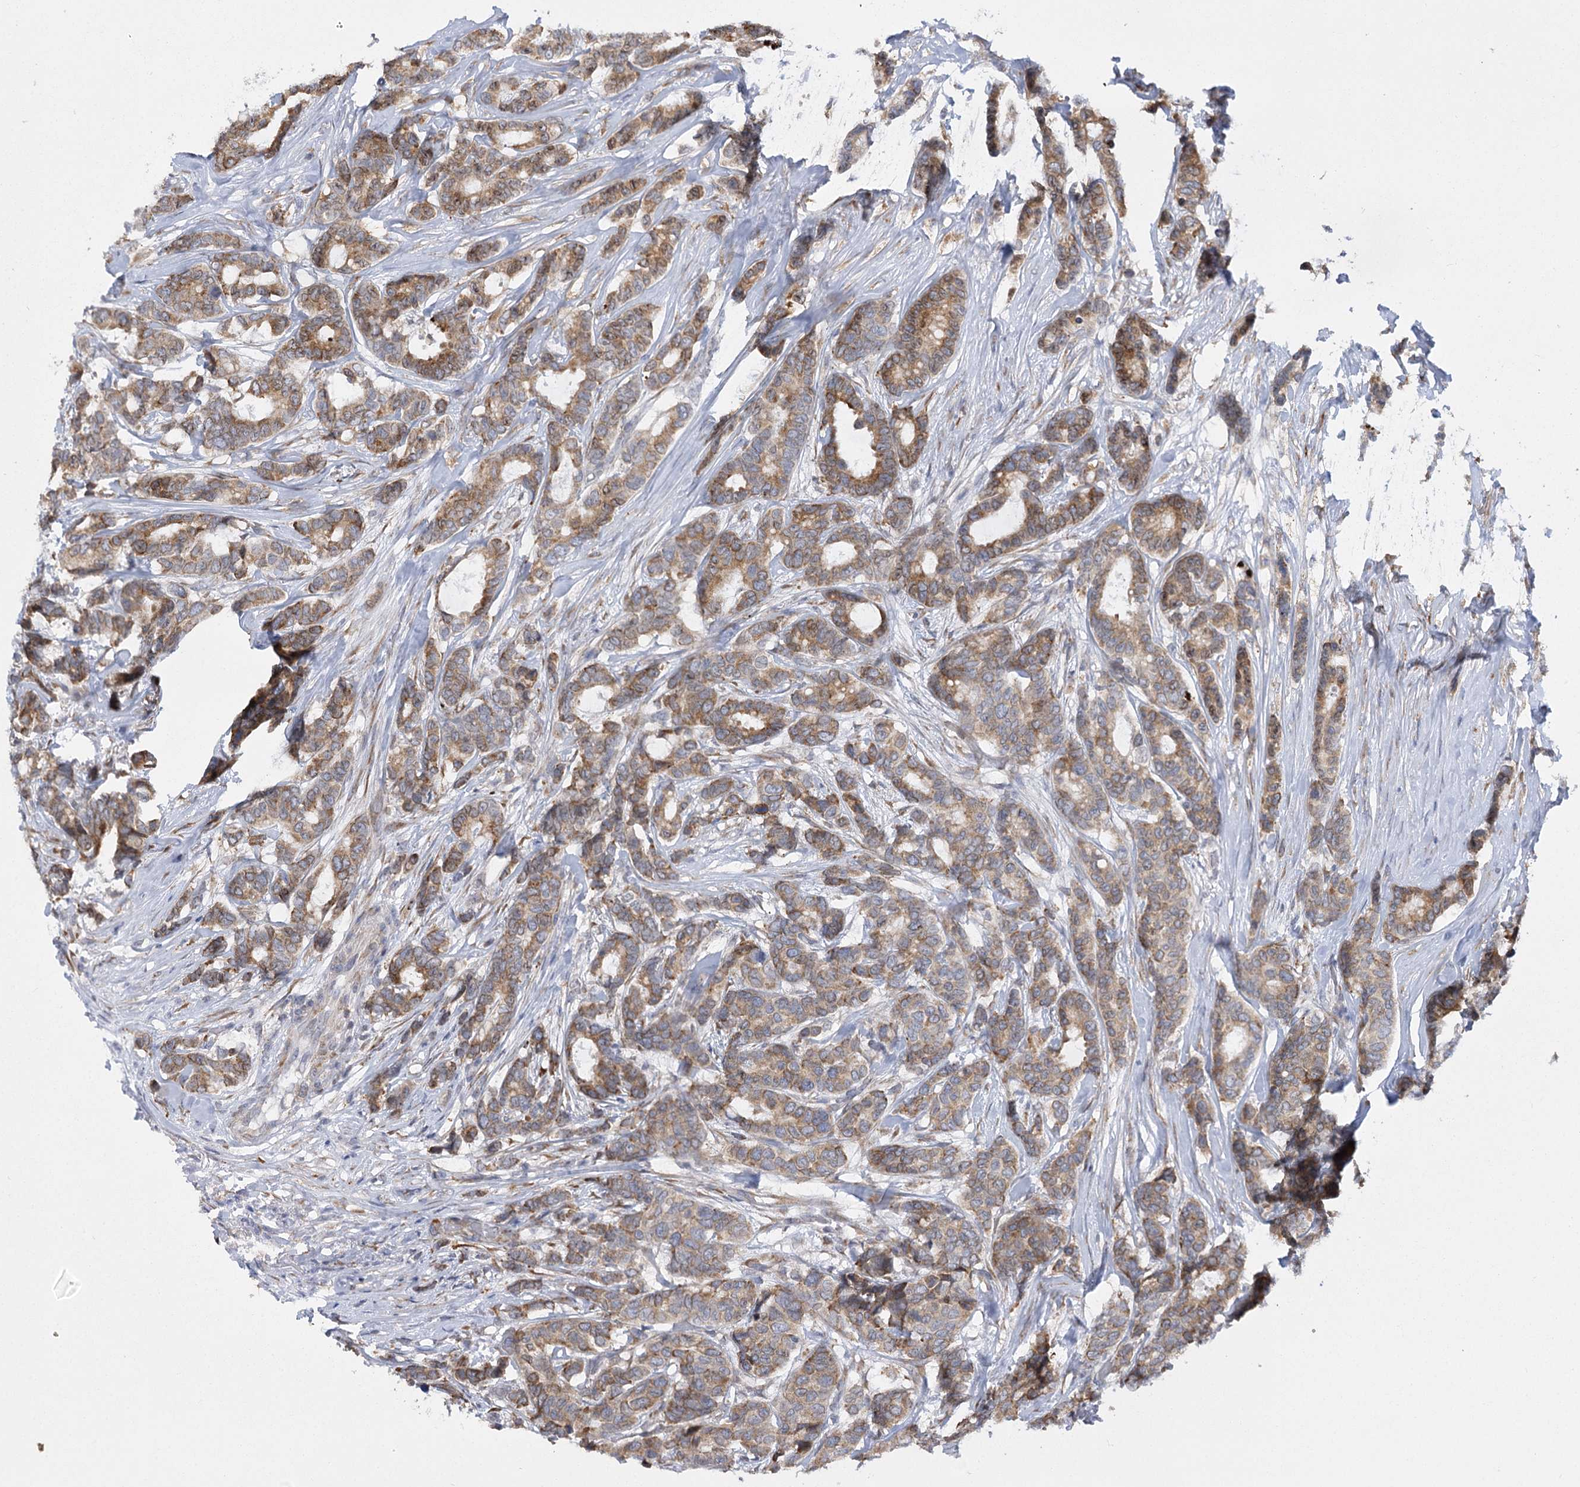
{"staining": {"intensity": "weak", "quantity": ">75%", "location": "cytoplasmic/membranous"}, "tissue": "breast cancer", "cell_type": "Tumor cells", "image_type": "cancer", "snomed": [{"axis": "morphology", "description": "Duct carcinoma"}, {"axis": "topography", "description": "Breast"}], "caption": "Tumor cells display low levels of weak cytoplasmic/membranous positivity in about >75% of cells in human breast cancer (infiltrating ductal carcinoma).", "gene": "NCKAP5", "patient": {"sex": "female", "age": 87}}